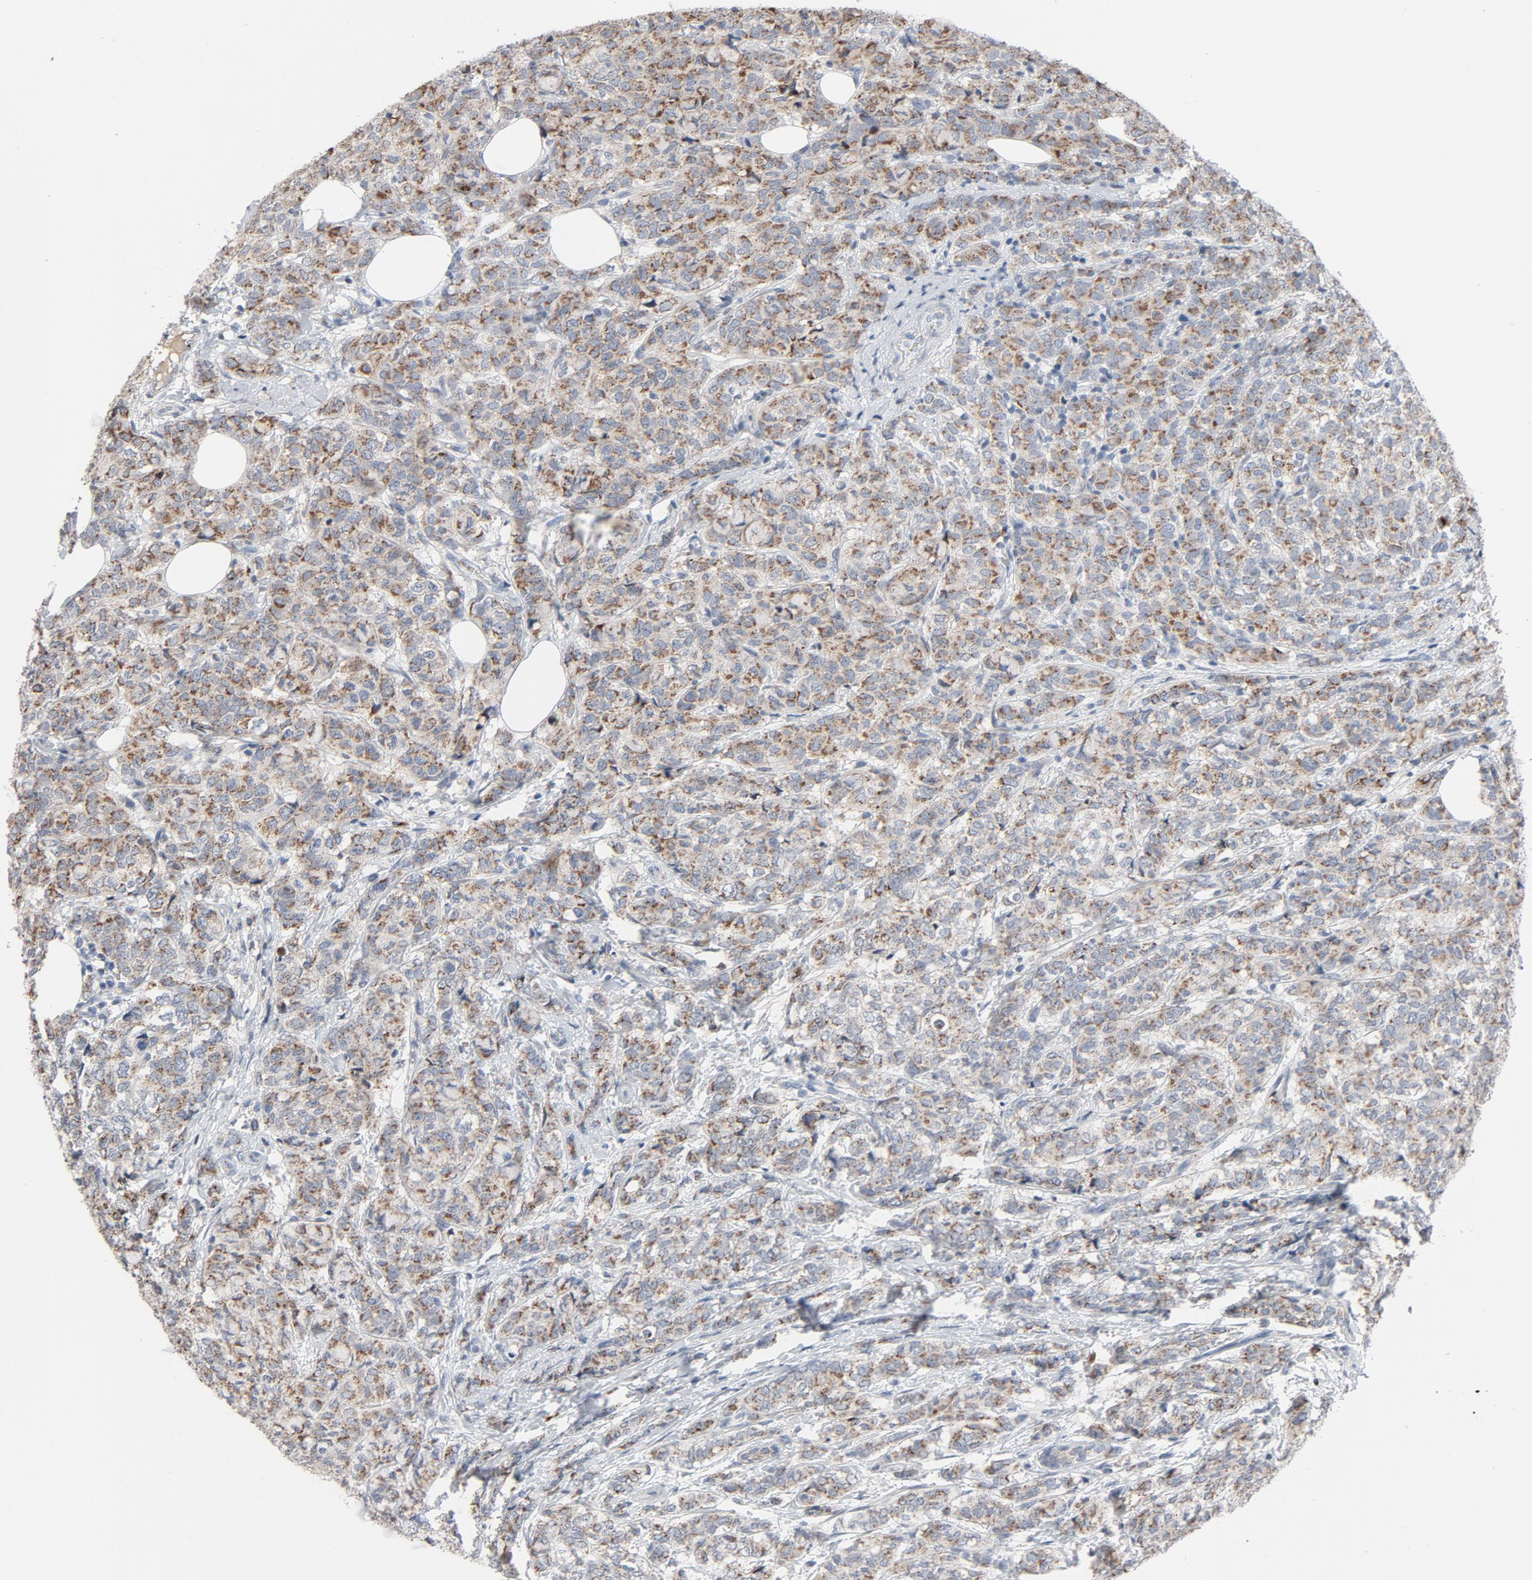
{"staining": {"intensity": "moderate", "quantity": ">75%", "location": "cytoplasmic/membranous"}, "tissue": "breast cancer", "cell_type": "Tumor cells", "image_type": "cancer", "snomed": [{"axis": "morphology", "description": "Lobular carcinoma"}, {"axis": "topography", "description": "Breast"}], "caption": "Breast lobular carcinoma tissue exhibits moderate cytoplasmic/membranous expression in about >75% of tumor cells", "gene": "LMAN2", "patient": {"sex": "female", "age": 60}}